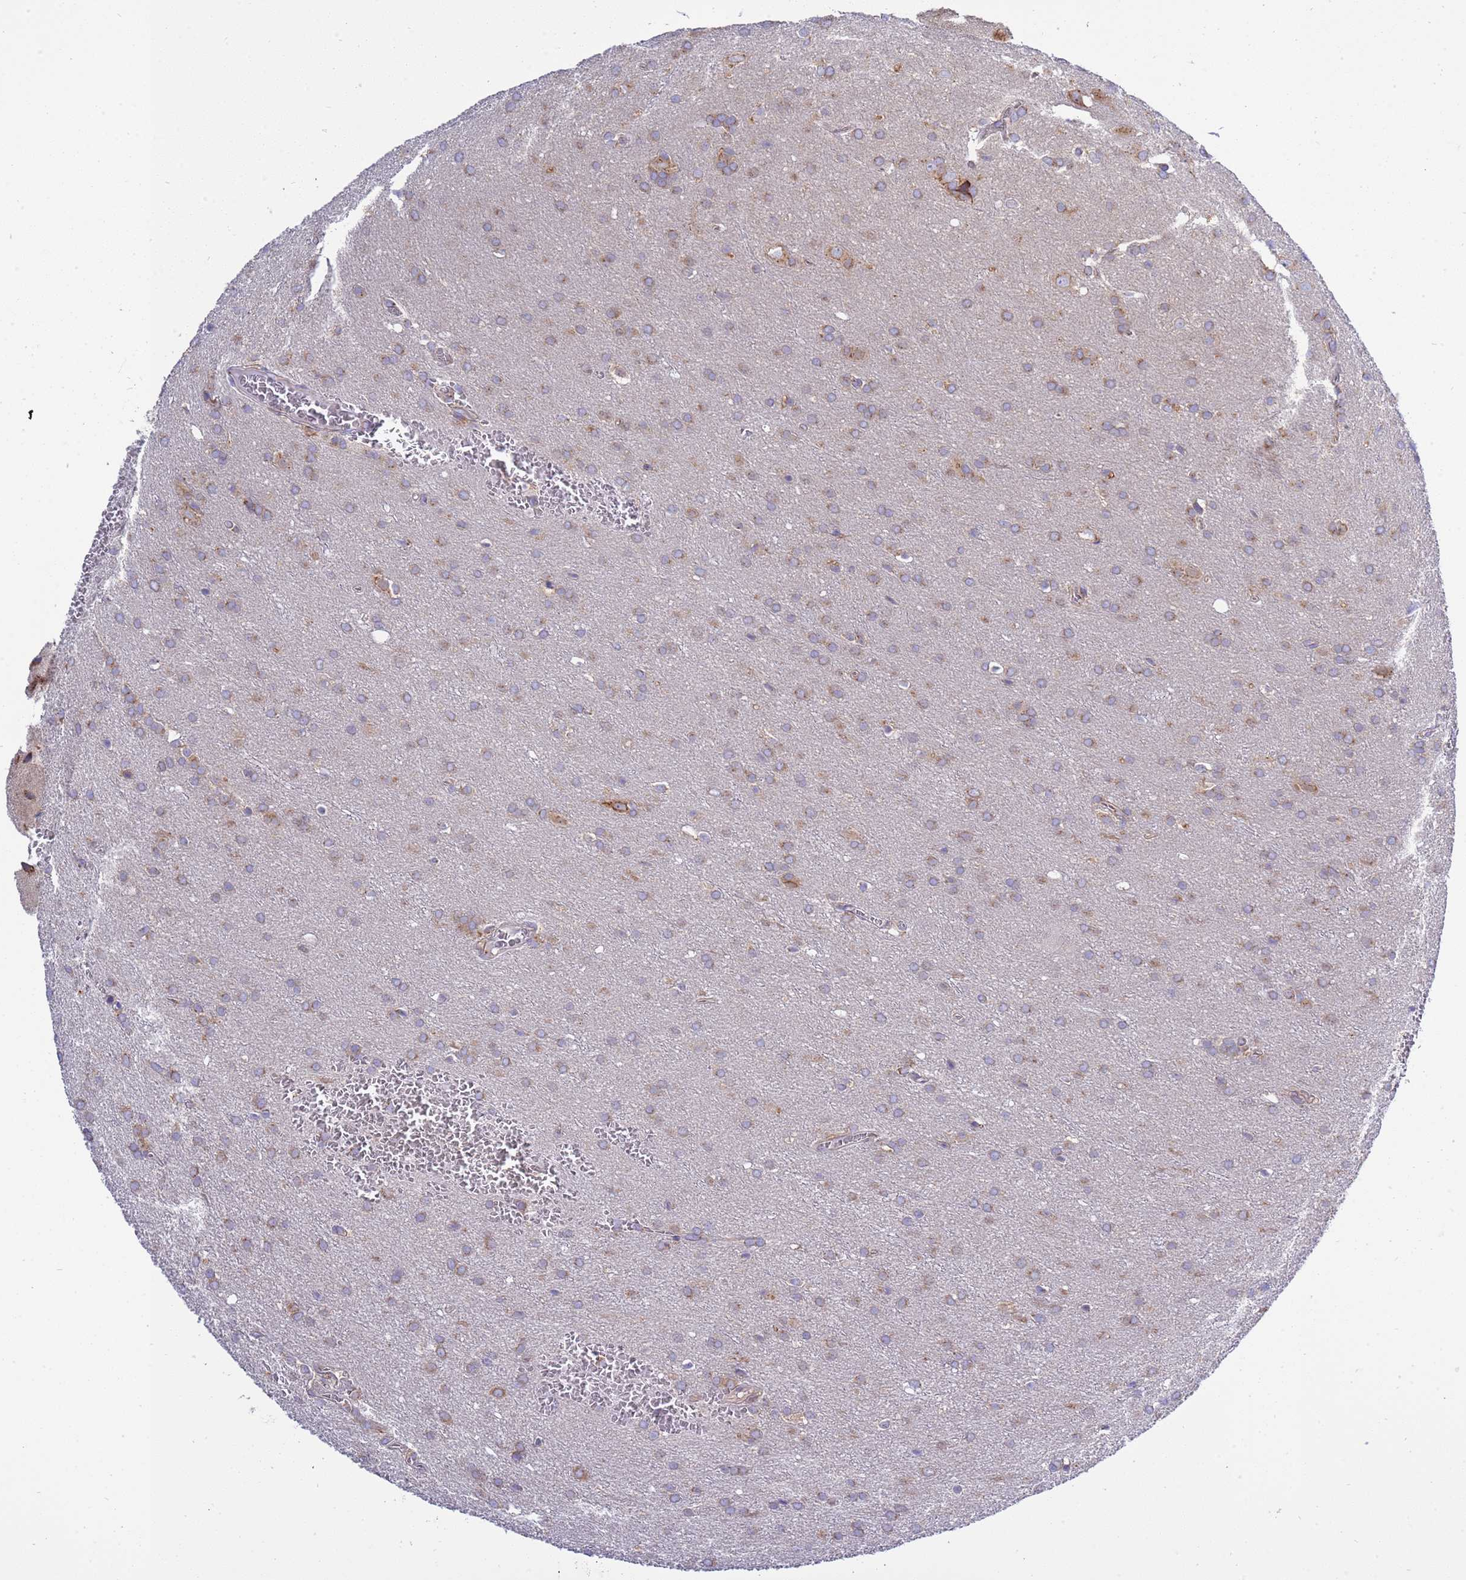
{"staining": {"intensity": "weak", "quantity": "25%-75%", "location": "cytoplasmic/membranous"}, "tissue": "glioma", "cell_type": "Tumor cells", "image_type": "cancer", "snomed": [{"axis": "morphology", "description": "Glioma, malignant, Low grade"}, {"axis": "topography", "description": "Brain"}], "caption": "Protein staining exhibits weak cytoplasmic/membranous expression in approximately 25%-75% of tumor cells in low-grade glioma (malignant).", "gene": "ANAPC1", "patient": {"sex": "female", "age": 32}}